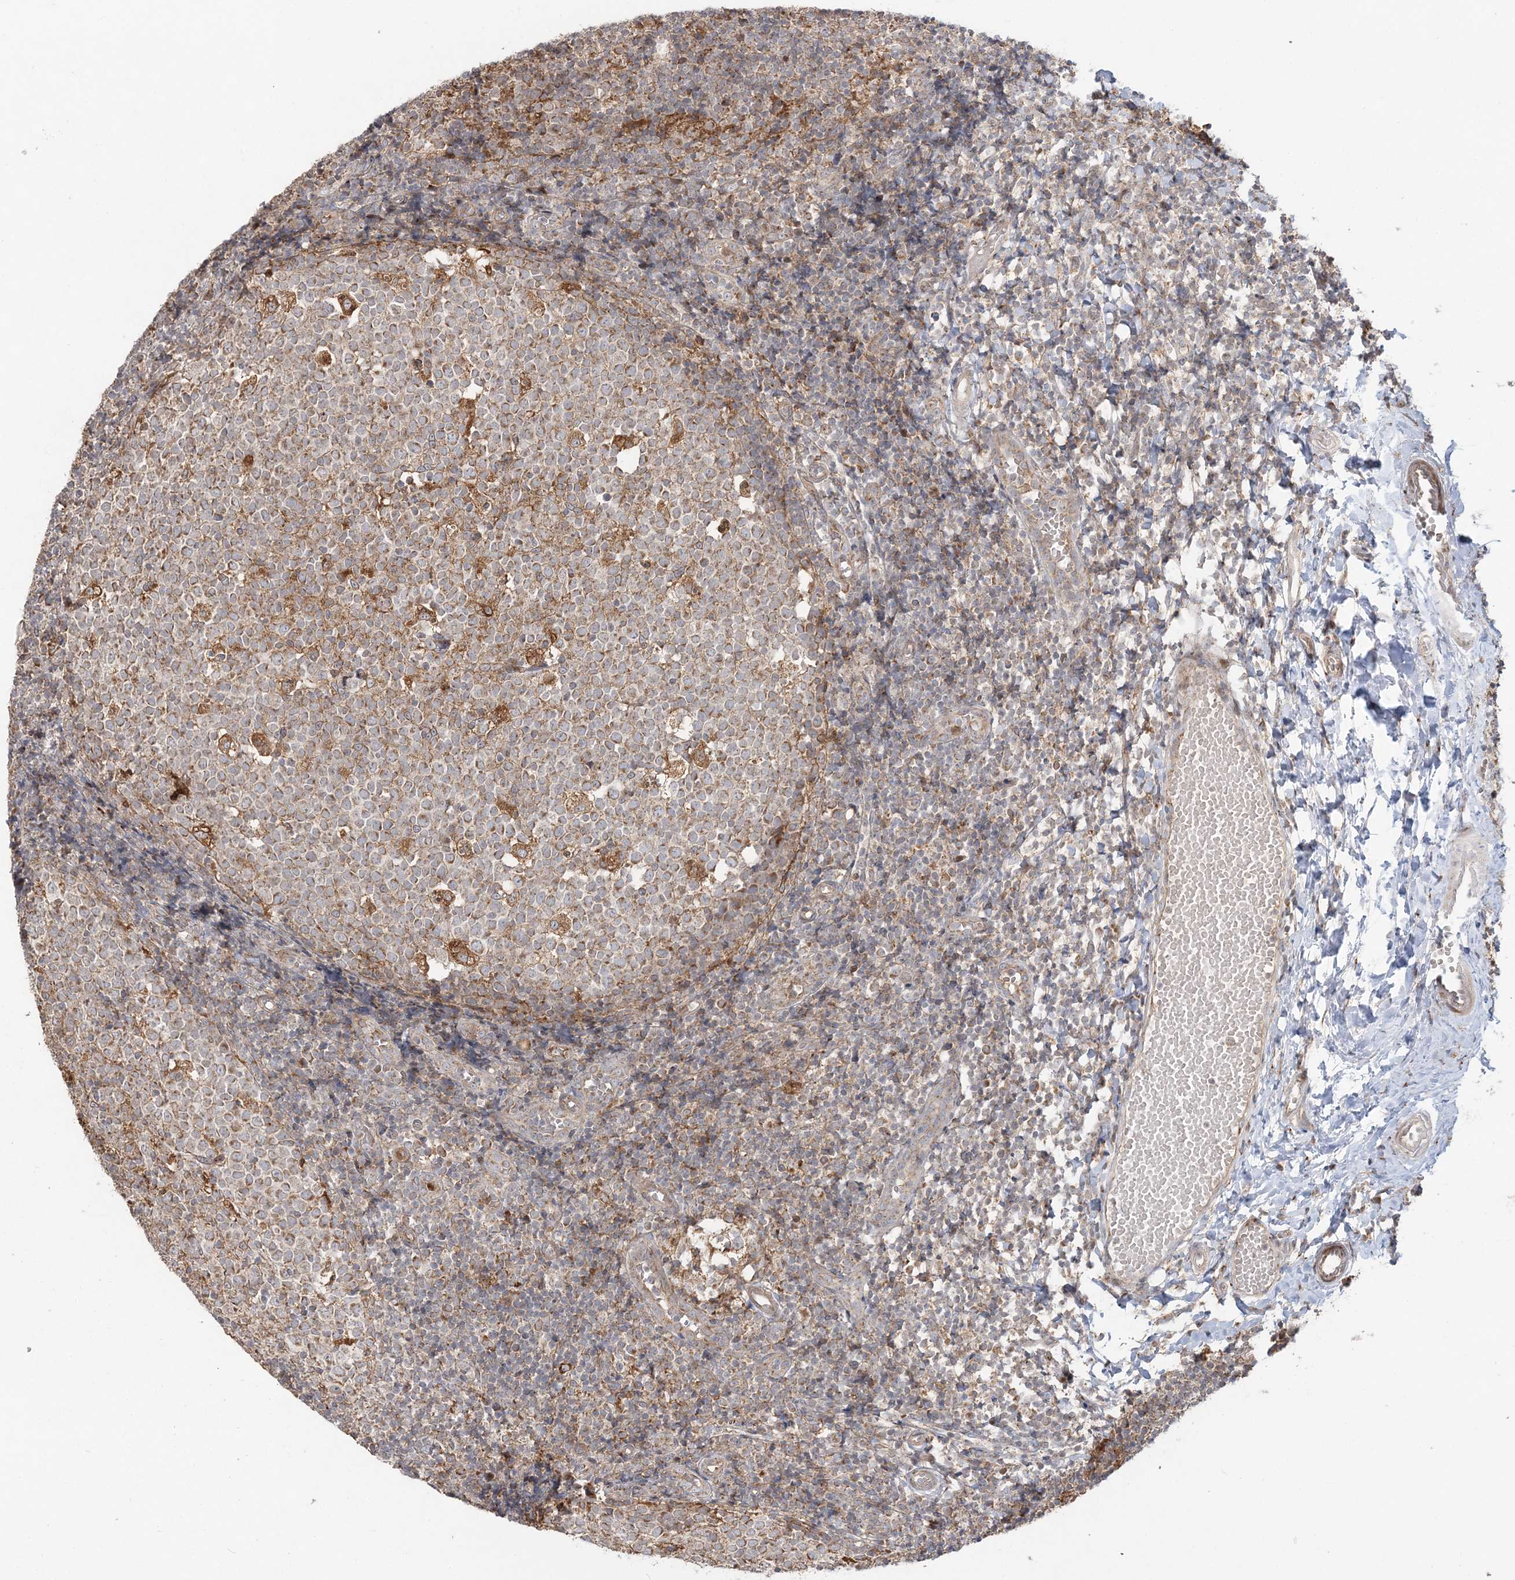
{"staining": {"intensity": "moderate", "quantity": "<25%", "location": "cytoplasmic/membranous"}, "tissue": "tonsil", "cell_type": "Germinal center cells", "image_type": "normal", "snomed": [{"axis": "morphology", "description": "Normal tissue, NOS"}, {"axis": "topography", "description": "Tonsil"}], "caption": "Protein staining of benign tonsil demonstrates moderate cytoplasmic/membranous staining in about <25% of germinal center cells.", "gene": "ABCC3", "patient": {"sex": "female", "age": 19}}